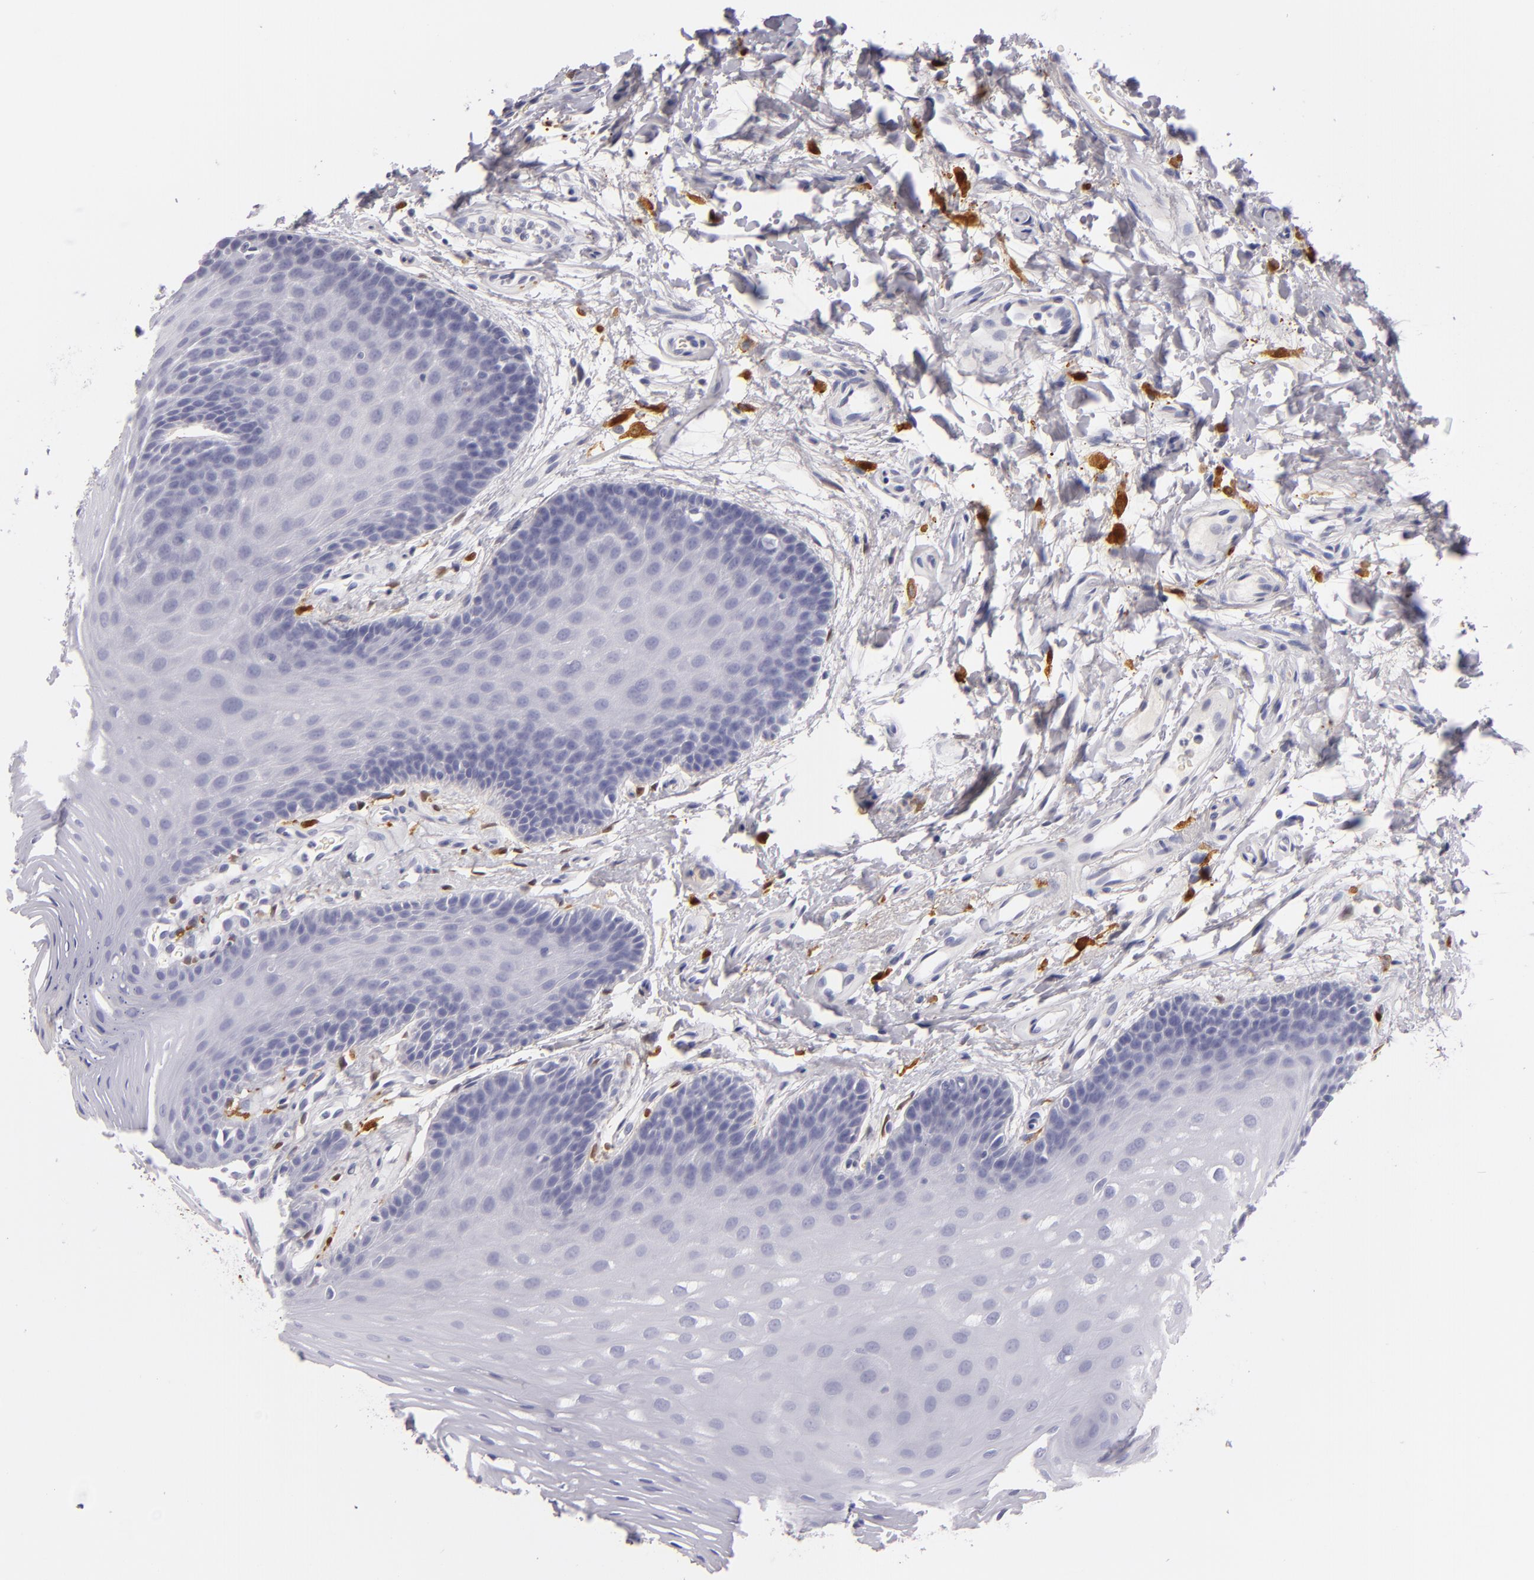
{"staining": {"intensity": "negative", "quantity": "none", "location": "none"}, "tissue": "oral mucosa", "cell_type": "Squamous epithelial cells", "image_type": "normal", "snomed": [{"axis": "morphology", "description": "Normal tissue, NOS"}, {"axis": "topography", "description": "Oral tissue"}], "caption": "A high-resolution photomicrograph shows immunohistochemistry (IHC) staining of unremarkable oral mucosa, which exhibits no significant expression in squamous epithelial cells. (DAB (3,3'-diaminobenzidine) IHC visualized using brightfield microscopy, high magnification).", "gene": "F13A1", "patient": {"sex": "male", "age": 62}}